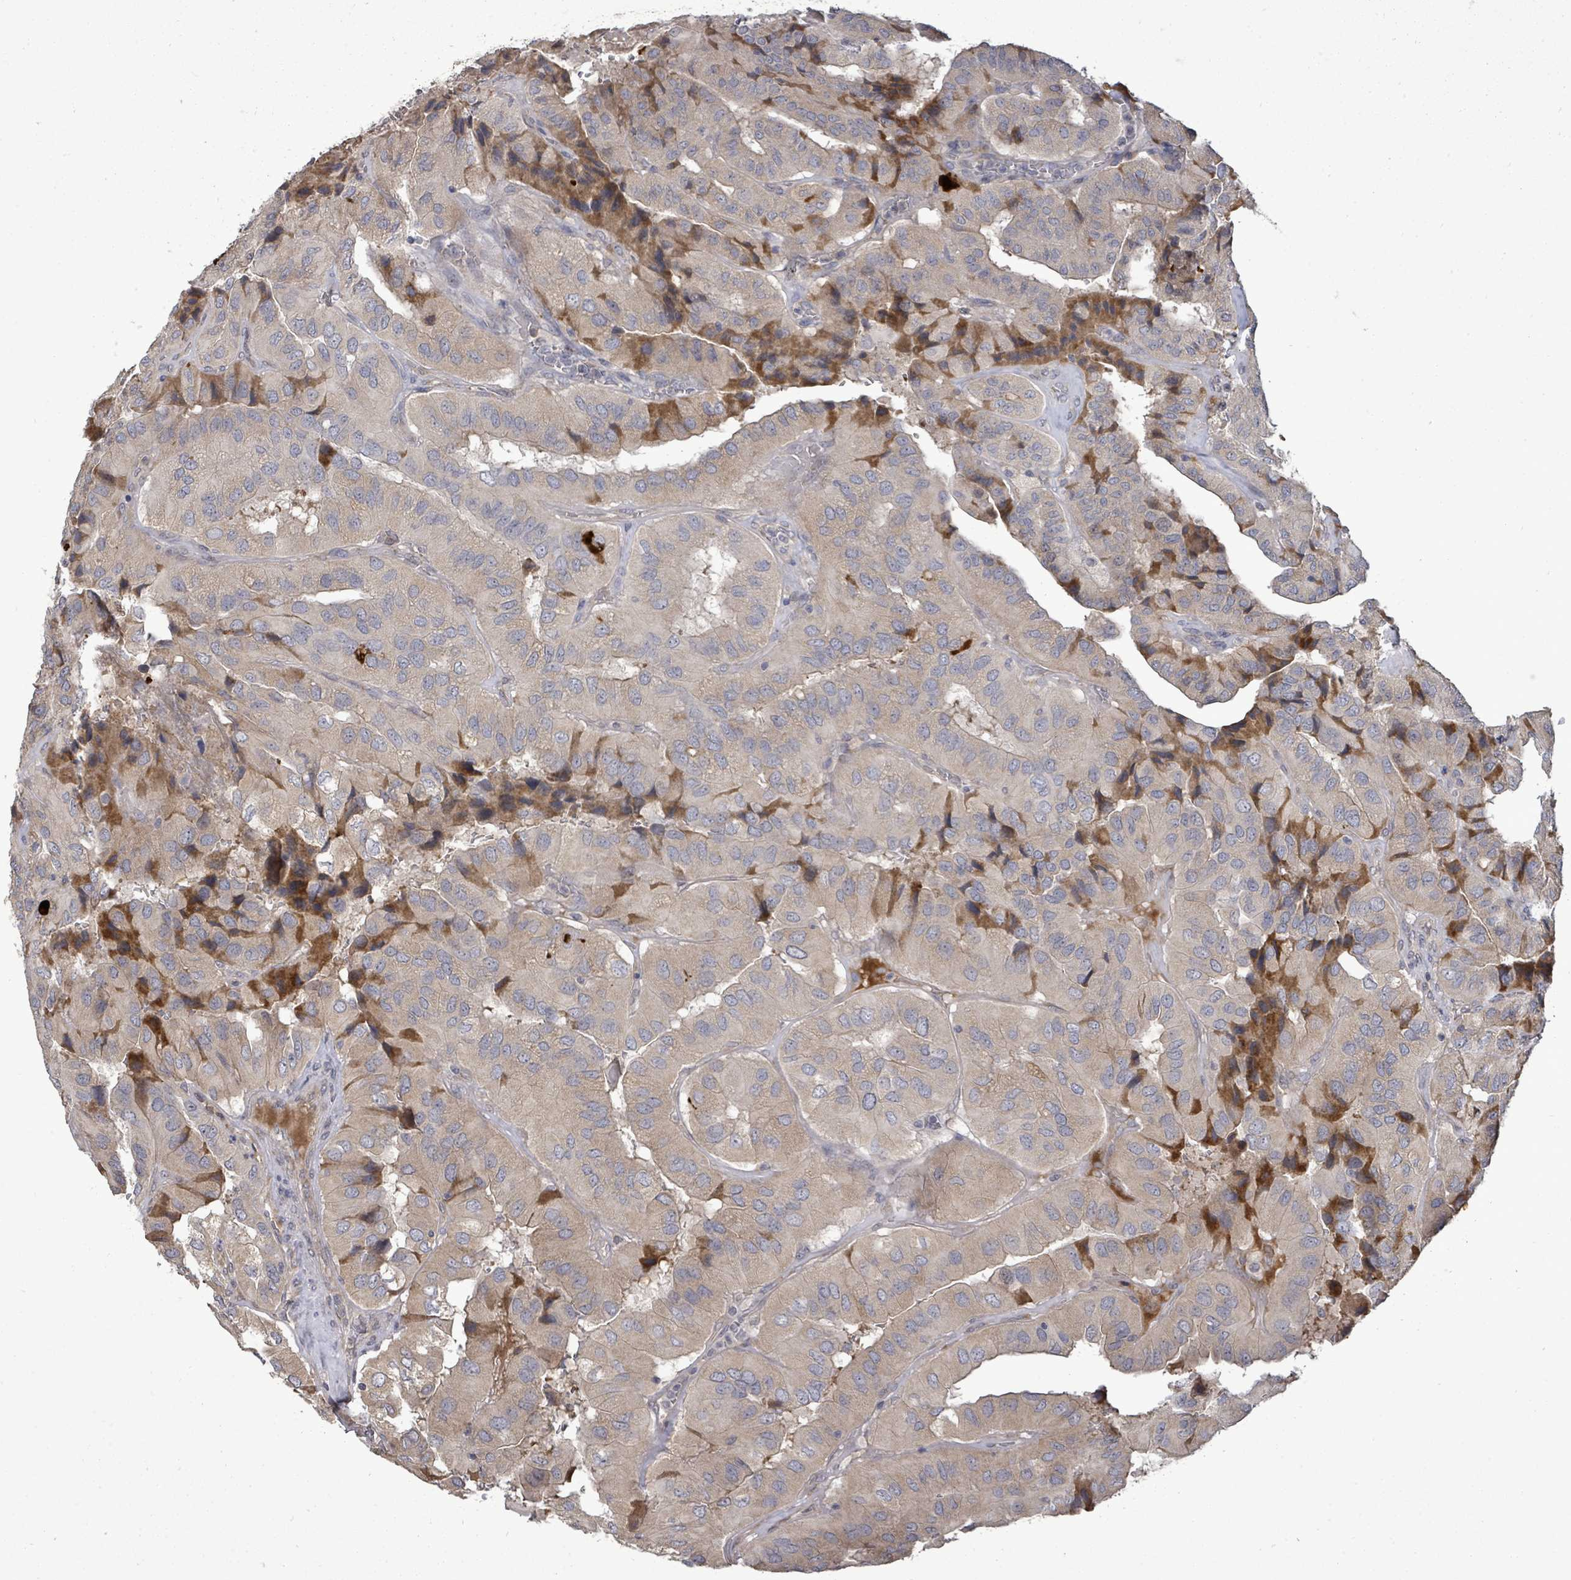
{"staining": {"intensity": "weak", "quantity": "<25%", "location": "cytoplasmic/membranous"}, "tissue": "thyroid cancer", "cell_type": "Tumor cells", "image_type": "cancer", "snomed": [{"axis": "morphology", "description": "Normal tissue, NOS"}, {"axis": "morphology", "description": "Papillary adenocarcinoma, NOS"}, {"axis": "topography", "description": "Thyroid gland"}], "caption": "This is an immunohistochemistry (IHC) histopathology image of thyroid papillary adenocarcinoma. There is no positivity in tumor cells.", "gene": "POMGNT2", "patient": {"sex": "female", "age": 59}}